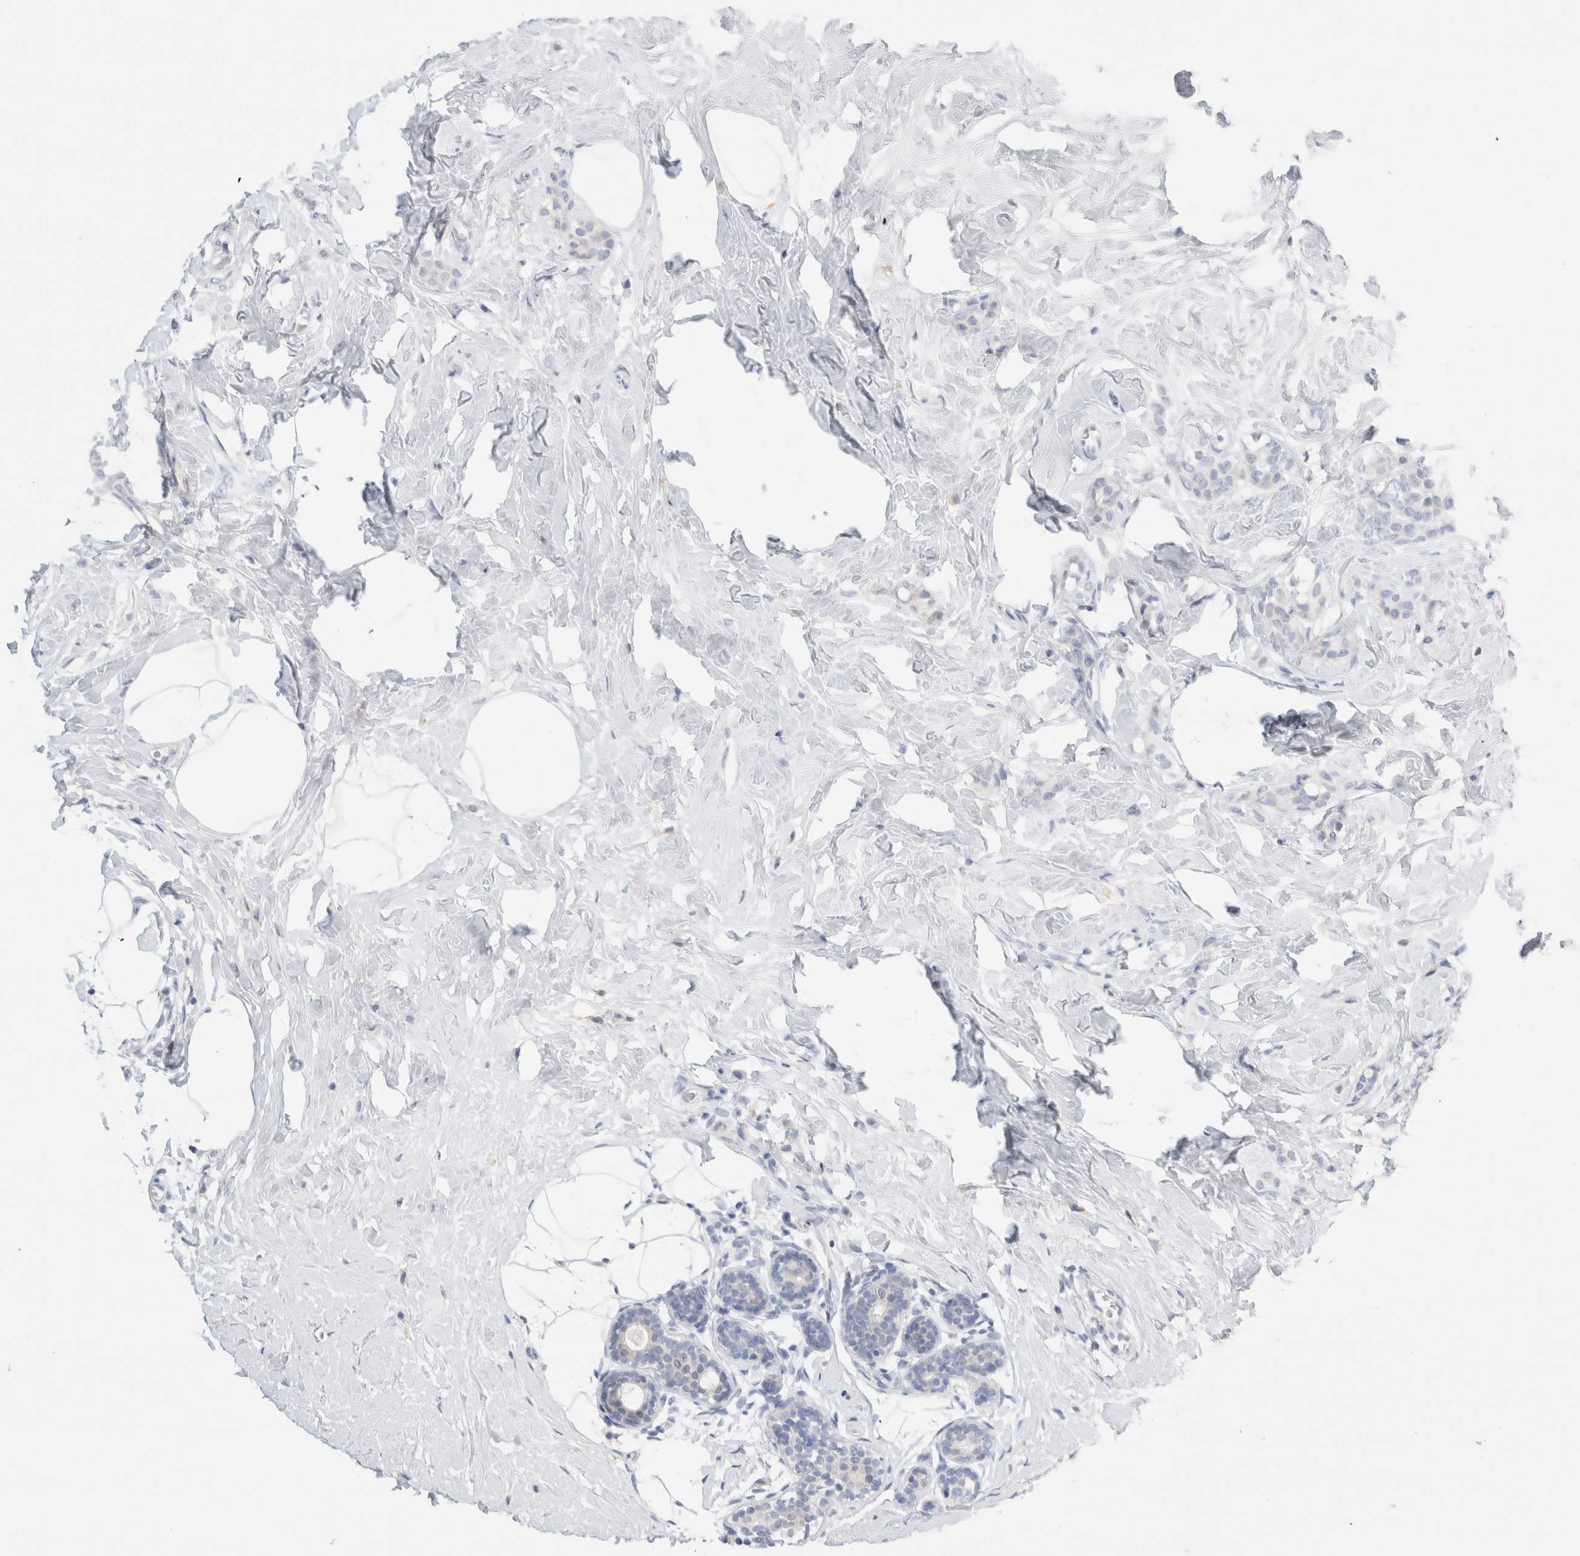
{"staining": {"intensity": "negative", "quantity": "none", "location": "none"}, "tissue": "breast cancer", "cell_type": "Tumor cells", "image_type": "cancer", "snomed": [{"axis": "morphology", "description": "Lobular carcinoma, in situ"}, {"axis": "morphology", "description": "Lobular carcinoma"}, {"axis": "topography", "description": "Breast"}], "caption": "Human breast cancer stained for a protein using immunohistochemistry demonstrates no staining in tumor cells.", "gene": "ADAM30", "patient": {"sex": "female", "age": 41}}